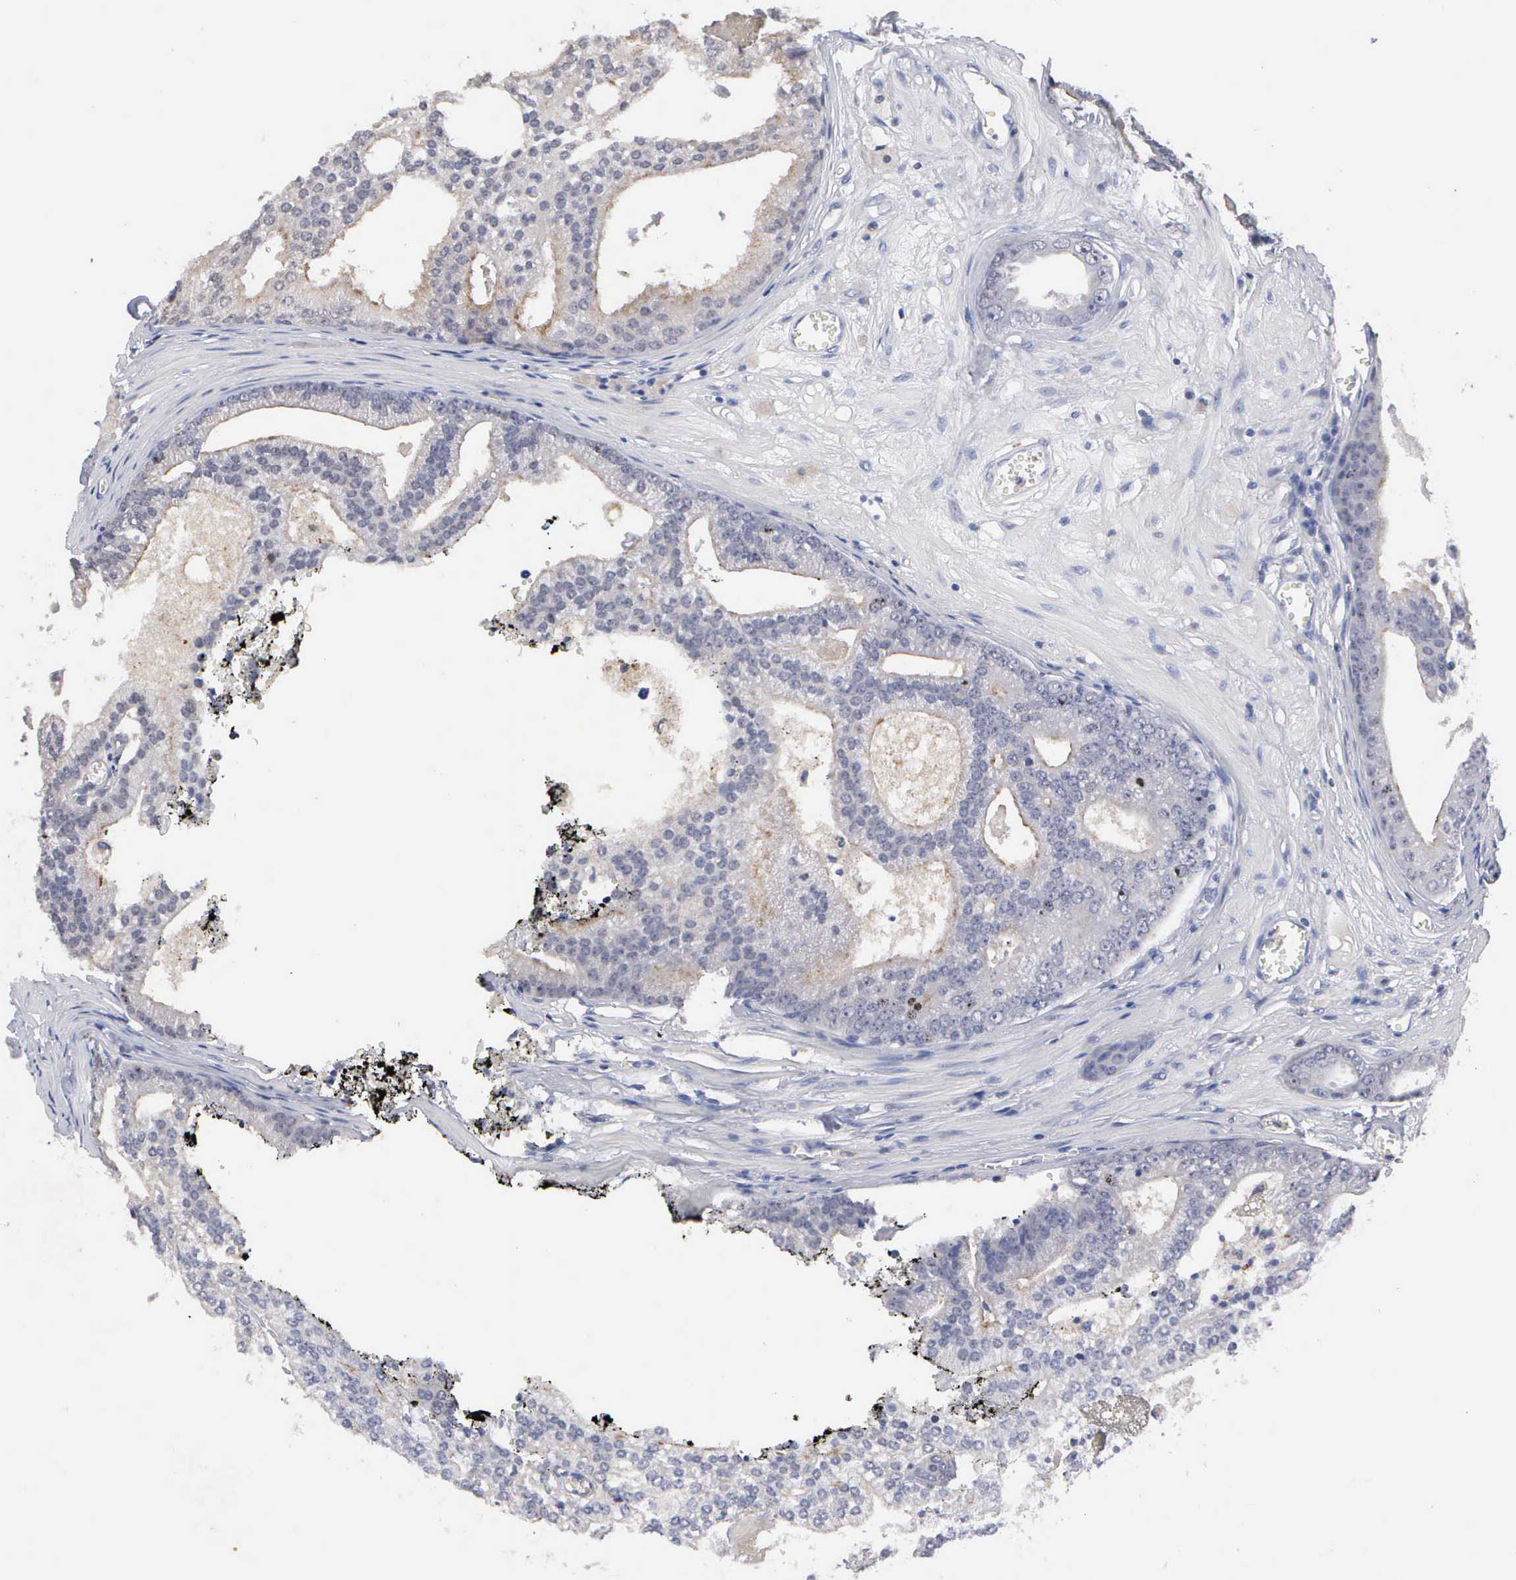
{"staining": {"intensity": "negative", "quantity": "none", "location": "none"}, "tissue": "prostate cancer", "cell_type": "Tumor cells", "image_type": "cancer", "snomed": [{"axis": "morphology", "description": "Adenocarcinoma, High grade"}, {"axis": "topography", "description": "Prostate"}], "caption": "Tumor cells show no significant protein positivity in high-grade adenocarcinoma (prostate). (Immunohistochemistry (ihc), brightfield microscopy, high magnification).", "gene": "KDM6A", "patient": {"sex": "male", "age": 56}}